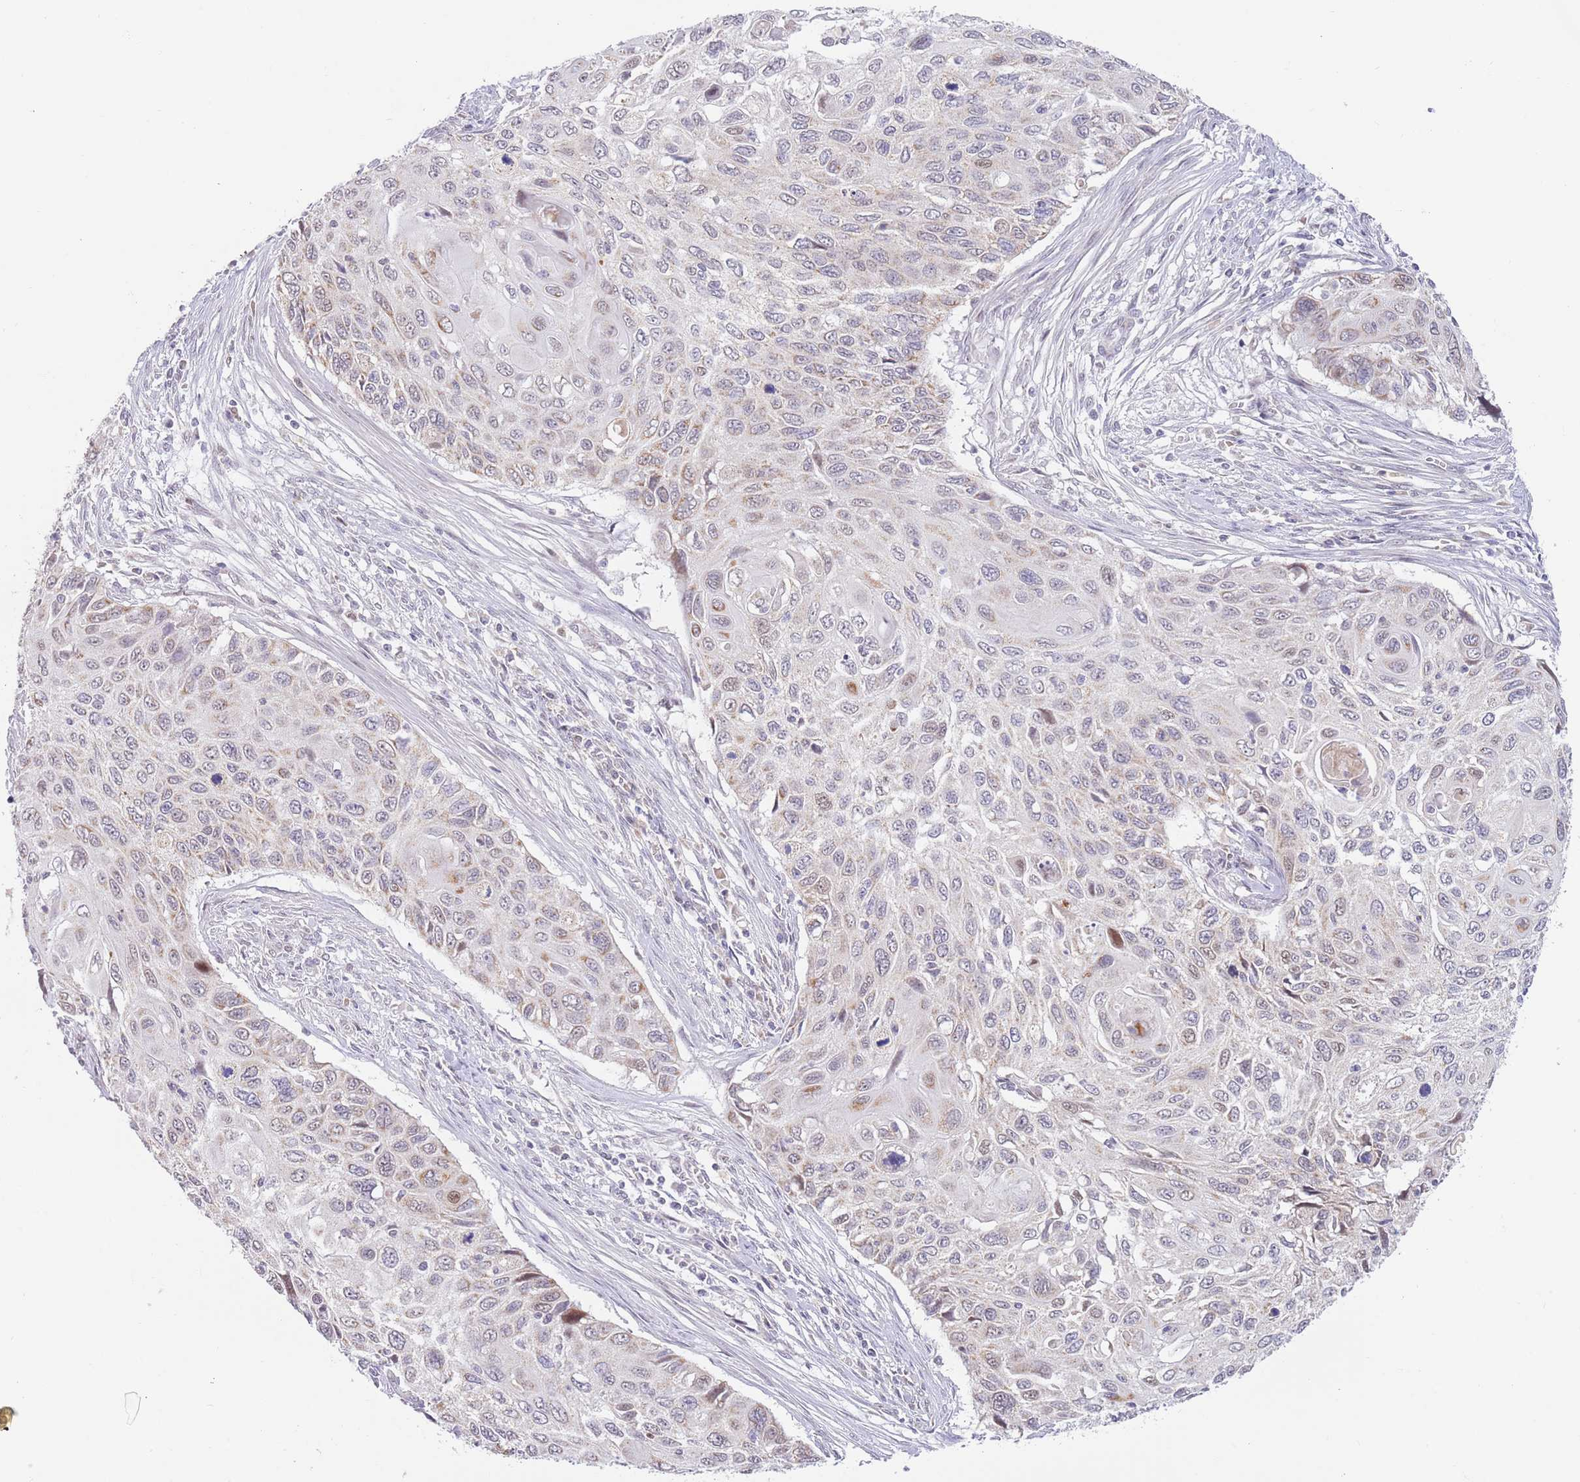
{"staining": {"intensity": "weak", "quantity": "<25%", "location": "nuclear"}, "tissue": "cervical cancer", "cell_type": "Tumor cells", "image_type": "cancer", "snomed": [{"axis": "morphology", "description": "Squamous cell carcinoma, NOS"}, {"axis": "topography", "description": "Cervix"}], "caption": "Tumor cells show no significant protein staining in cervical squamous cell carcinoma. The staining is performed using DAB brown chromogen with nuclei counter-stained in using hematoxylin.", "gene": "TIMM13", "patient": {"sex": "female", "age": 70}}